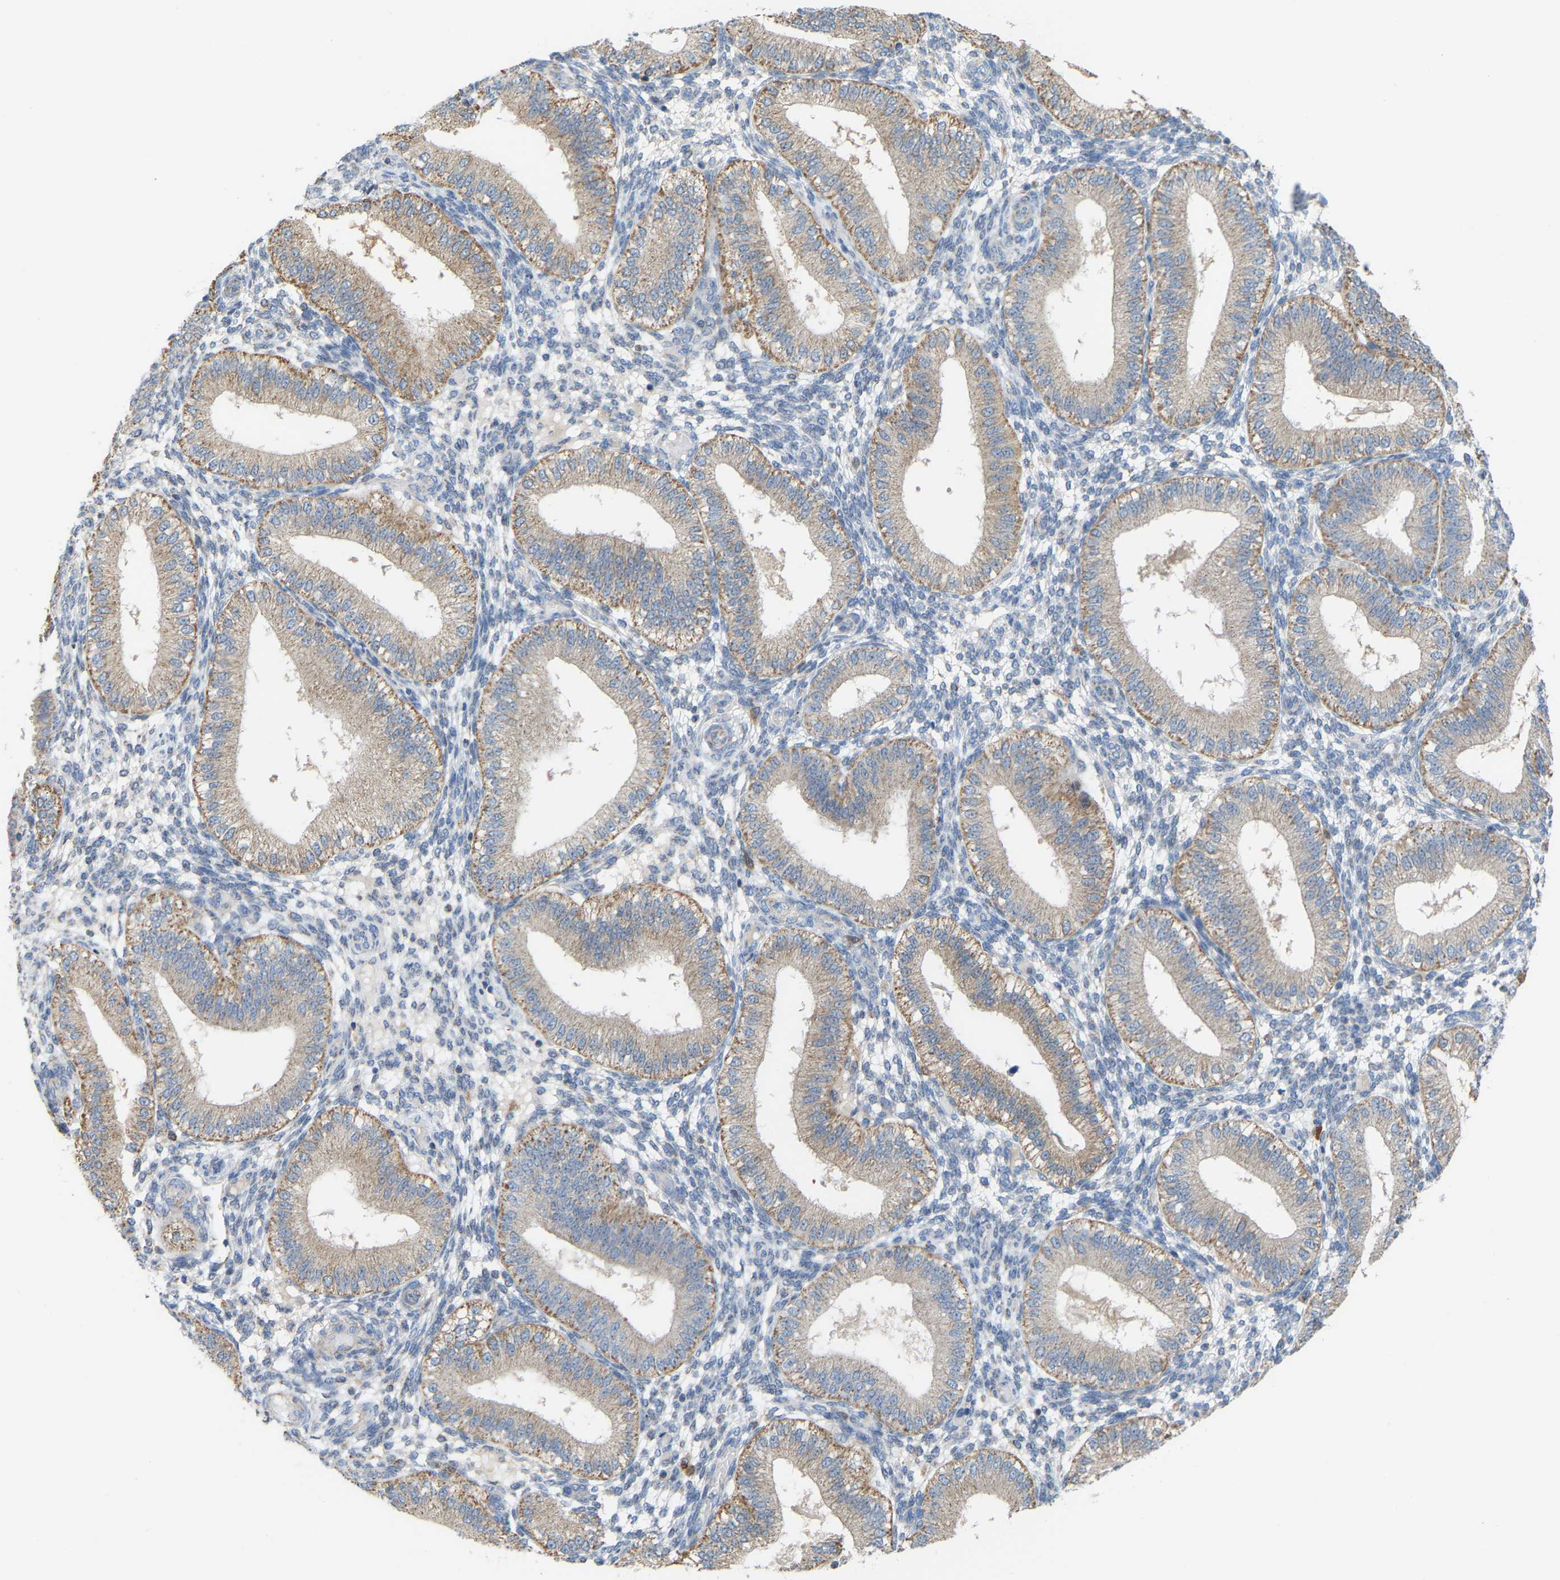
{"staining": {"intensity": "negative", "quantity": "none", "location": "none"}, "tissue": "endometrium", "cell_type": "Cells in endometrial stroma", "image_type": "normal", "snomed": [{"axis": "morphology", "description": "Normal tissue, NOS"}, {"axis": "topography", "description": "Endometrium"}], "caption": "A high-resolution histopathology image shows immunohistochemistry staining of normal endometrium, which shows no significant positivity in cells in endometrial stroma.", "gene": "CROT", "patient": {"sex": "female", "age": 39}}